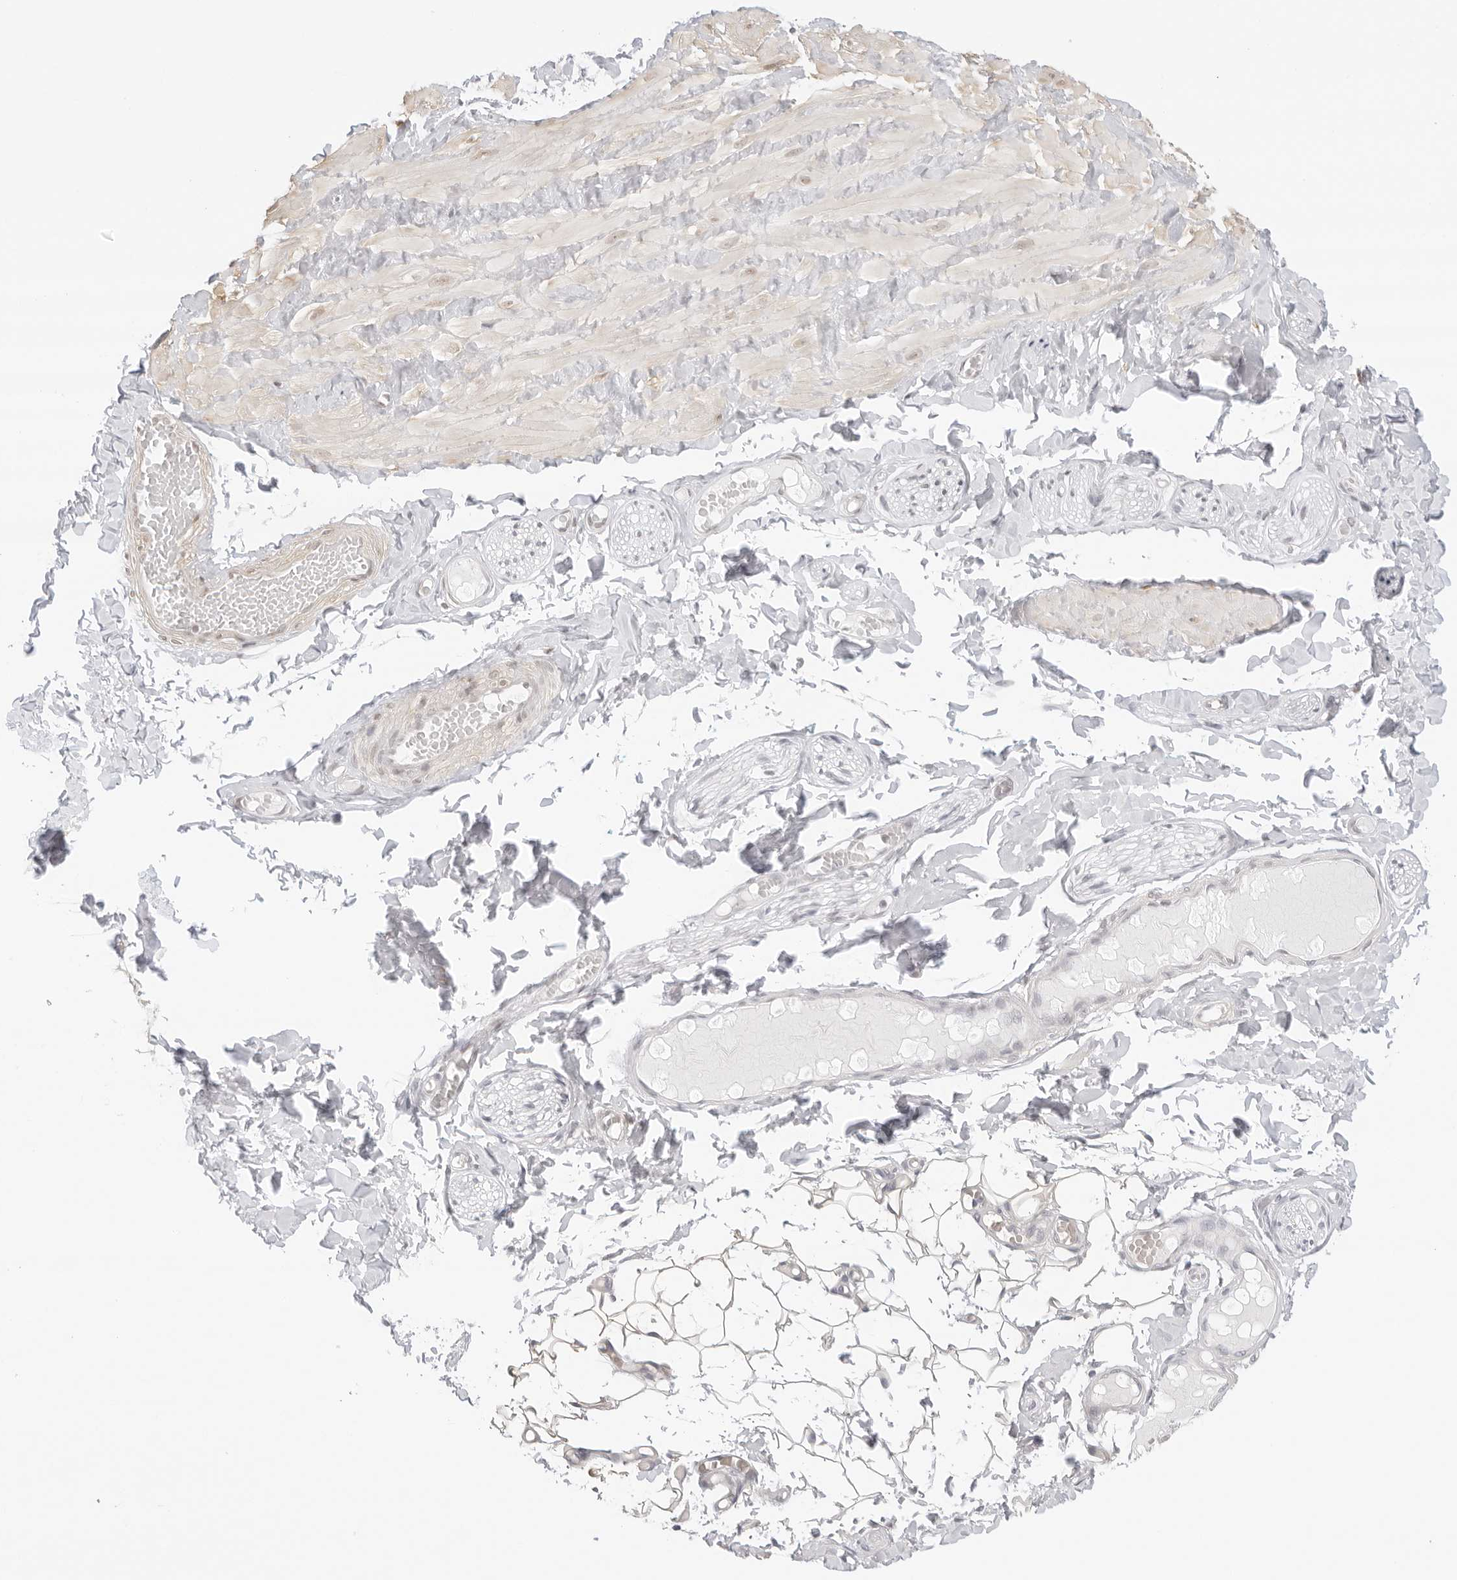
{"staining": {"intensity": "negative", "quantity": "none", "location": "none"}, "tissue": "adipose tissue", "cell_type": "Adipocytes", "image_type": "normal", "snomed": [{"axis": "morphology", "description": "Normal tissue, NOS"}, {"axis": "topography", "description": "Adipose tissue"}, {"axis": "topography", "description": "Vascular tissue"}, {"axis": "topography", "description": "Peripheral nerve tissue"}], "caption": "Immunohistochemistry image of normal adipose tissue: adipose tissue stained with DAB (3,3'-diaminobenzidine) shows no significant protein expression in adipocytes. (Stains: DAB (3,3'-diaminobenzidine) IHC with hematoxylin counter stain, Microscopy: brightfield microscopy at high magnification).", "gene": "TCIM", "patient": {"sex": "male", "age": 25}}